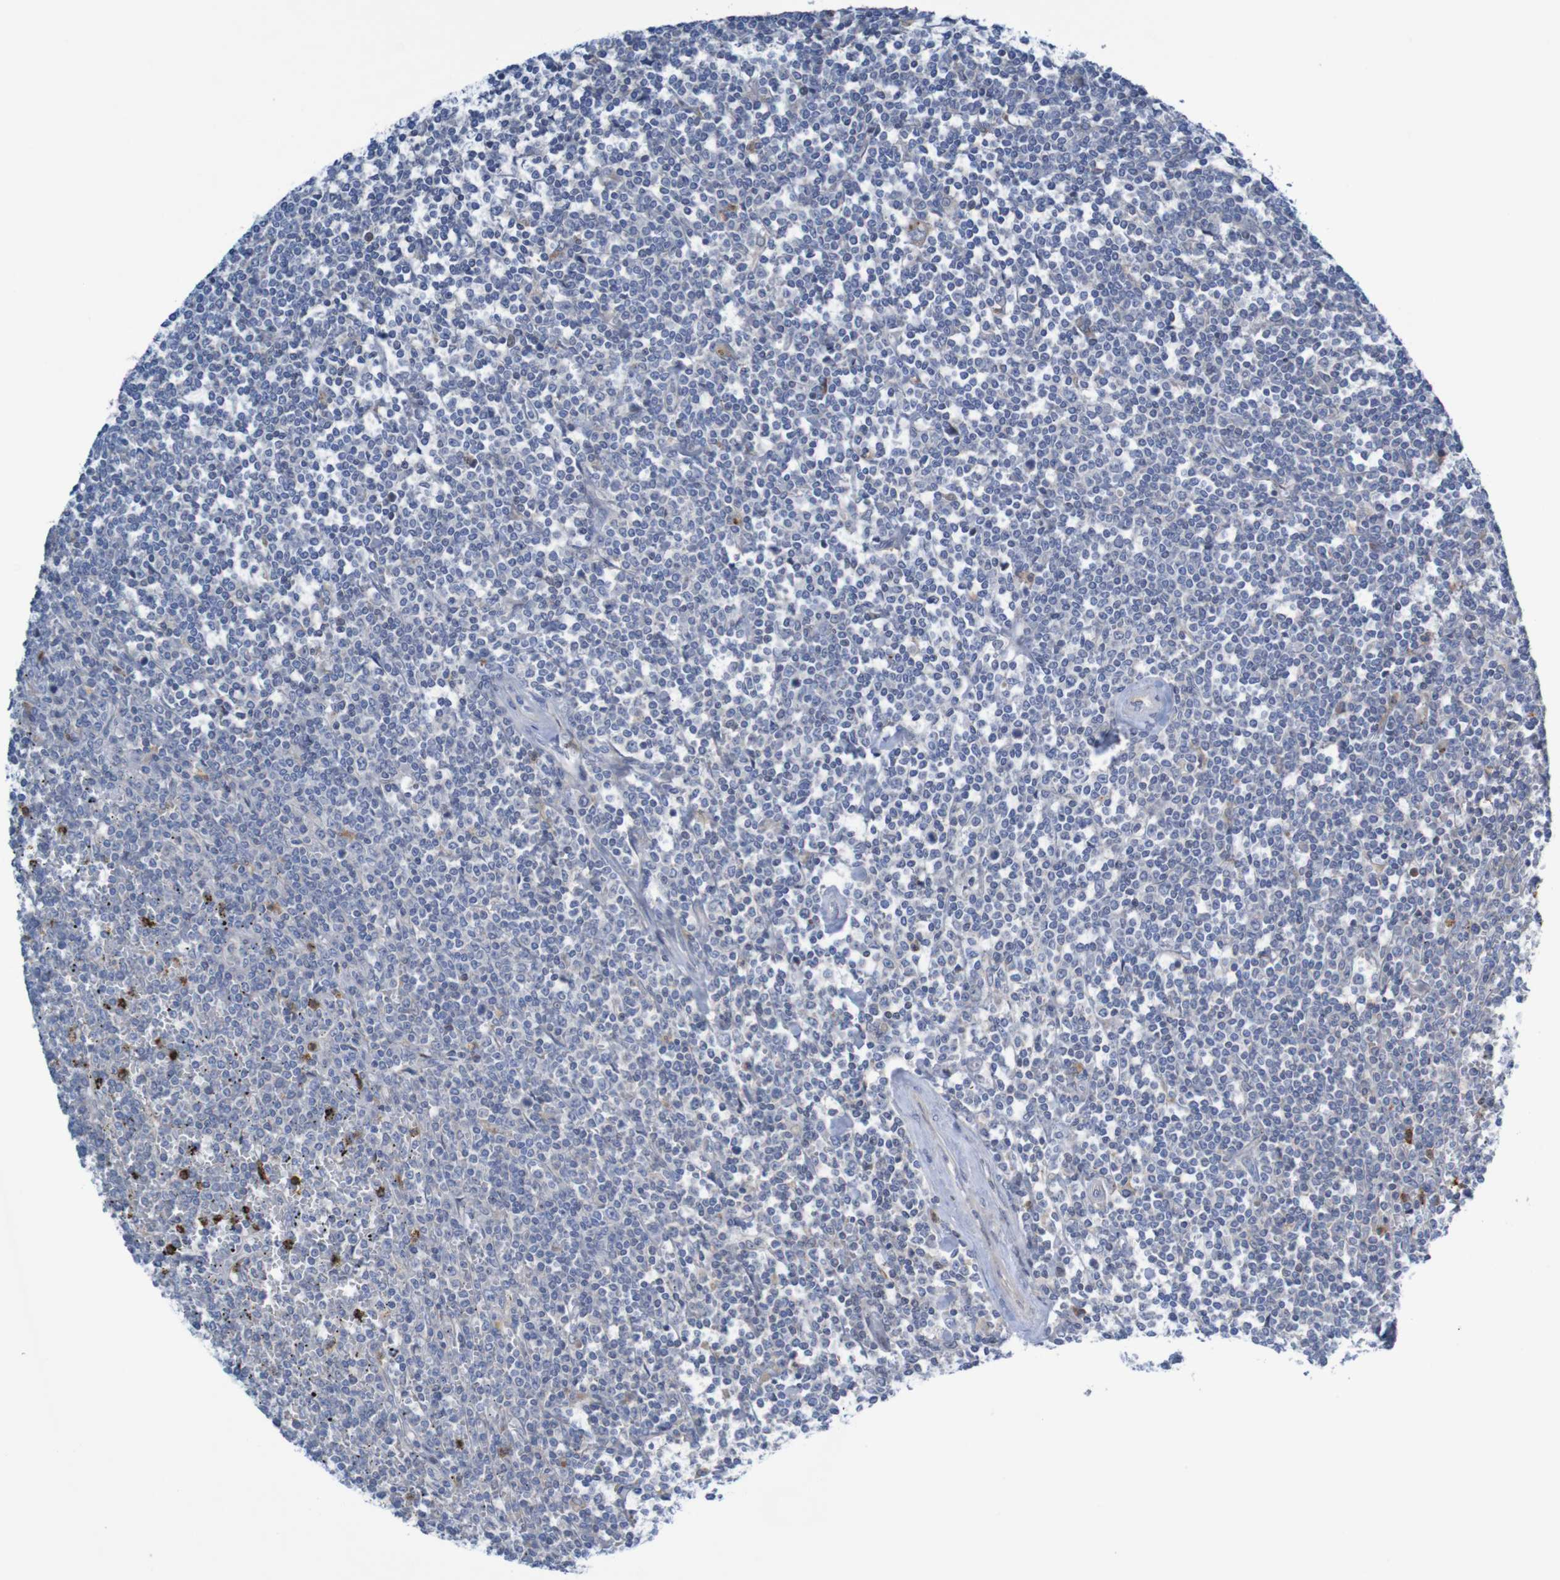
{"staining": {"intensity": "negative", "quantity": "none", "location": "none"}, "tissue": "lymphoma", "cell_type": "Tumor cells", "image_type": "cancer", "snomed": [{"axis": "morphology", "description": "Malignant lymphoma, non-Hodgkin's type, Low grade"}, {"axis": "topography", "description": "Spleen"}], "caption": "The micrograph displays no staining of tumor cells in lymphoma.", "gene": "ANGPT4", "patient": {"sex": "female", "age": 19}}